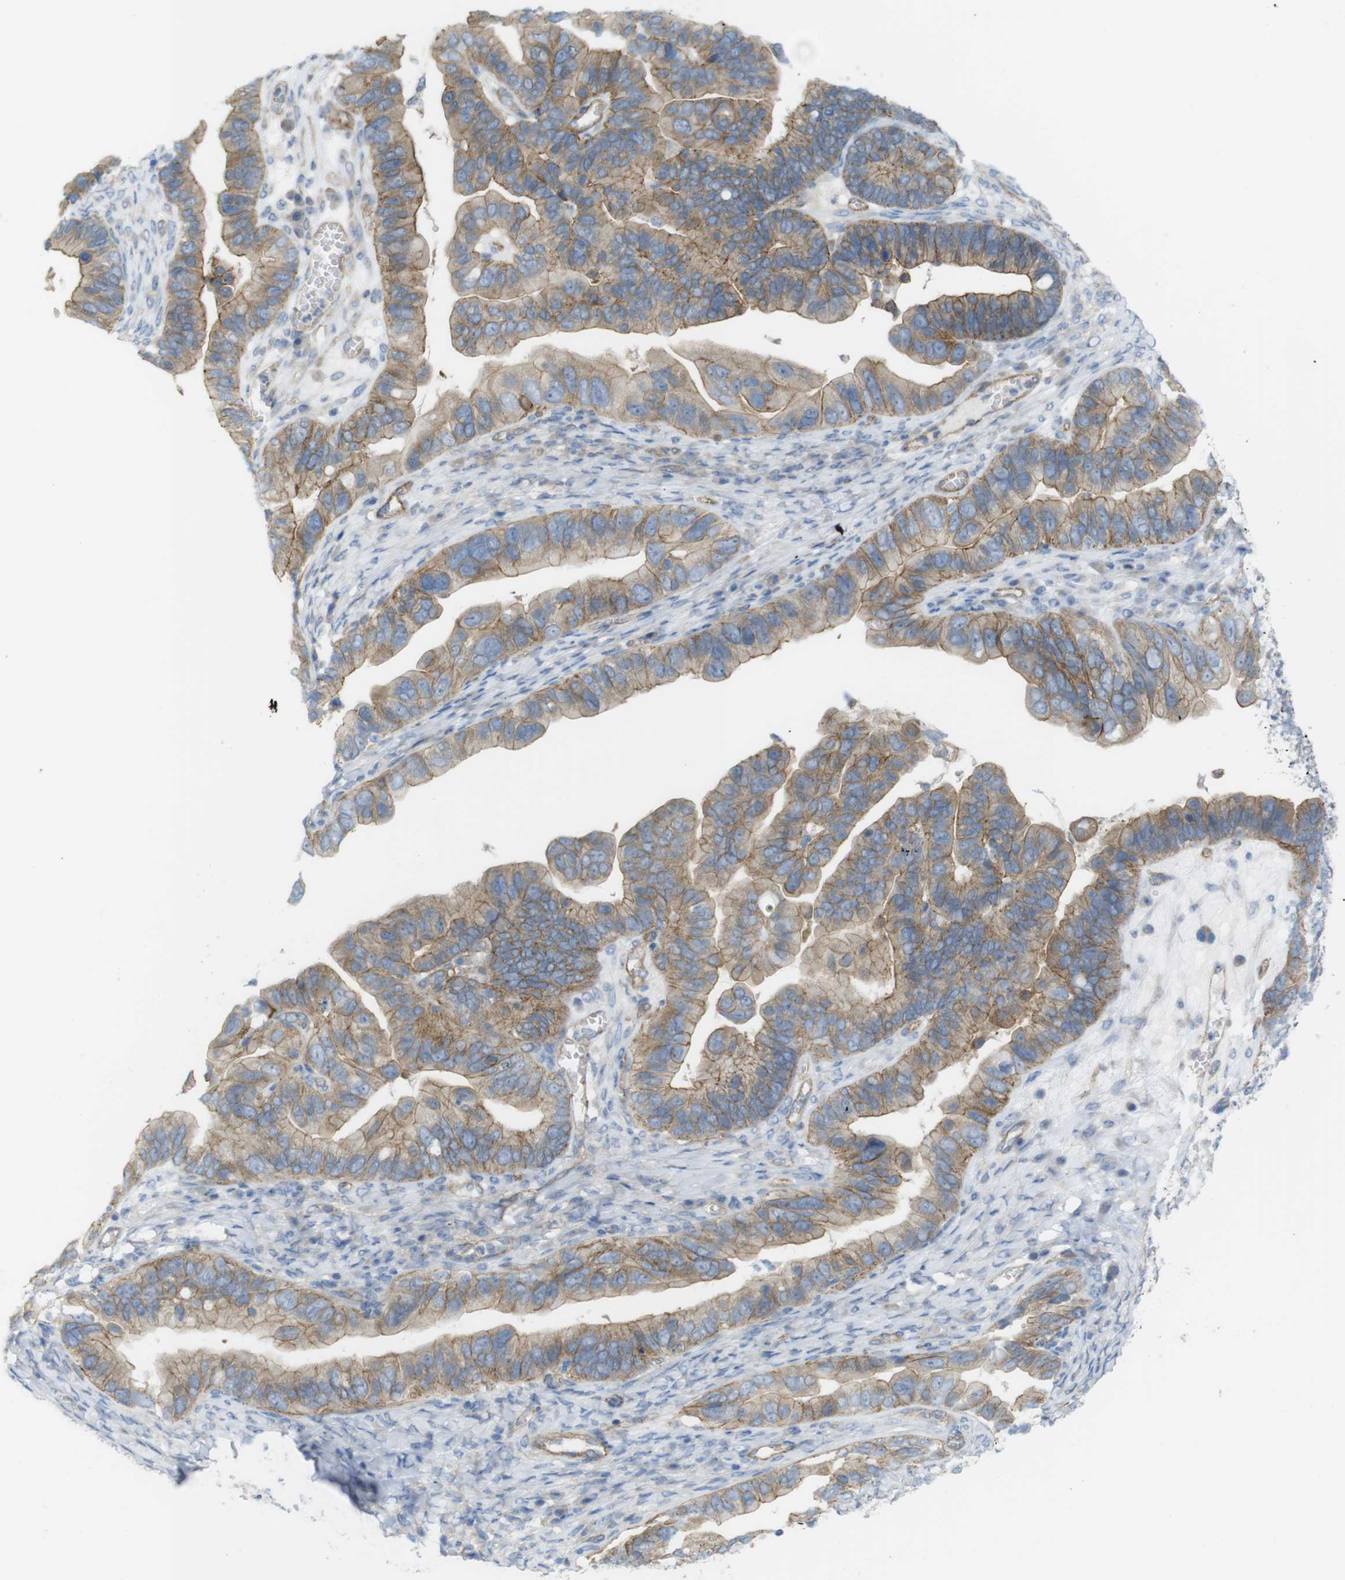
{"staining": {"intensity": "moderate", "quantity": "25%-75%", "location": "cytoplasmic/membranous"}, "tissue": "ovarian cancer", "cell_type": "Tumor cells", "image_type": "cancer", "snomed": [{"axis": "morphology", "description": "Cystadenocarcinoma, serous, NOS"}, {"axis": "topography", "description": "Ovary"}], "caption": "IHC (DAB (3,3'-diaminobenzidine)) staining of human serous cystadenocarcinoma (ovarian) reveals moderate cytoplasmic/membranous protein positivity in about 25%-75% of tumor cells. (DAB = brown stain, brightfield microscopy at high magnification).", "gene": "PREX2", "patient": {"sex": "female", "age": 56}}